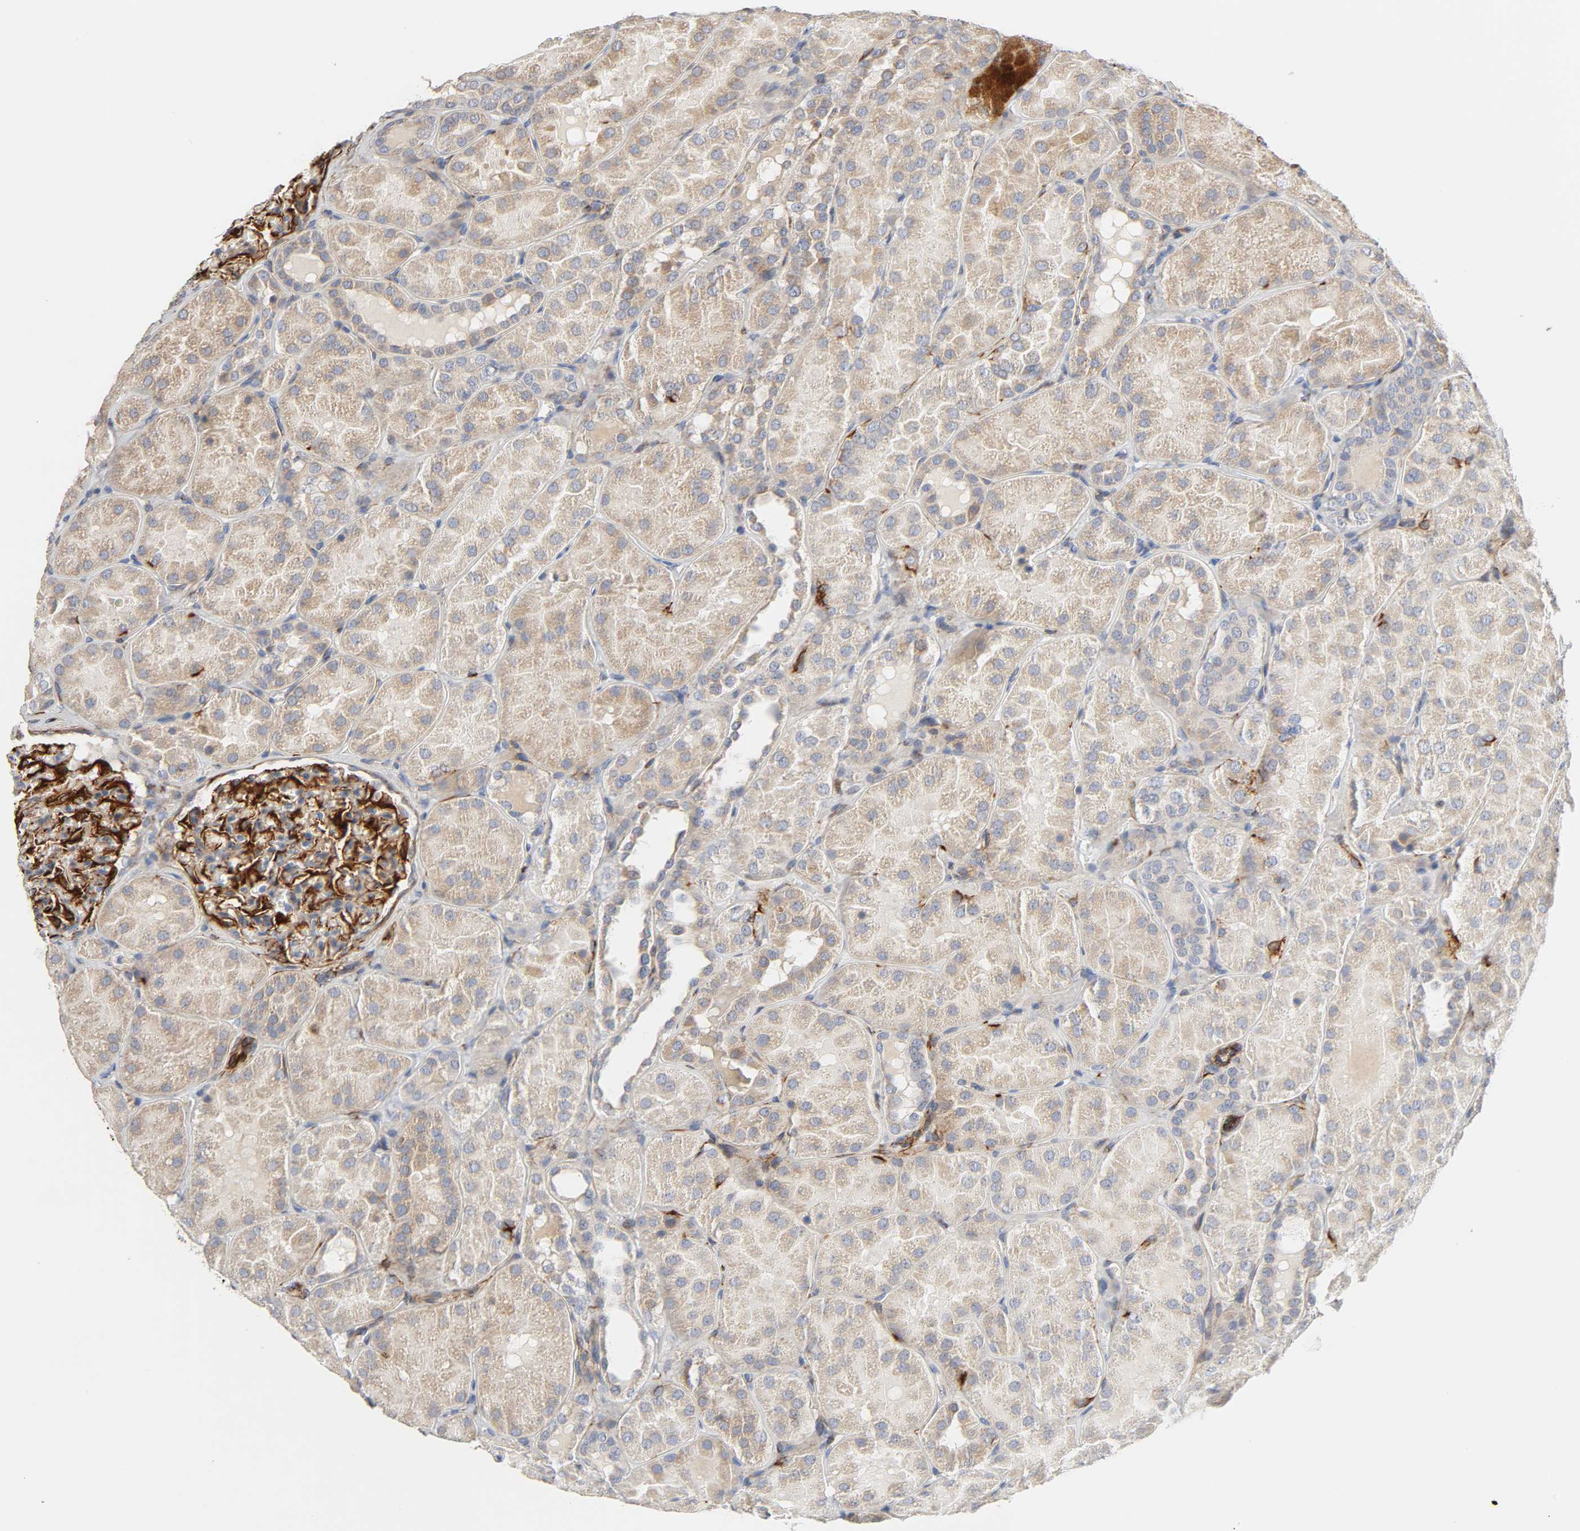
{"staining": {"intensity": "strong", "quantity": ">75%", "location": "cytoplasmic/membranous"}, "tissue": "kidney", "cell_type": "Cells in glomeruli", "image_type": "normal", "snomed": [{"axis": "morphology", "description": "Normal tissue, NOS"}, {"axis": "topography", "description": "Kidney"}], "caption": "Immunohistochemical staining of benign kidney reveals >75% levels of strong cytoplasmic/membranous protein positivity in about >75% of cells in glomeruli. The staining was performed using DAB (3,3'-diaminobenzidine), with brown indicating positive protein expression. Nuclei are stained blue with hematoxylin.", "gene": "FAM118A", "patient": {"sex": "male", "age": 28}}